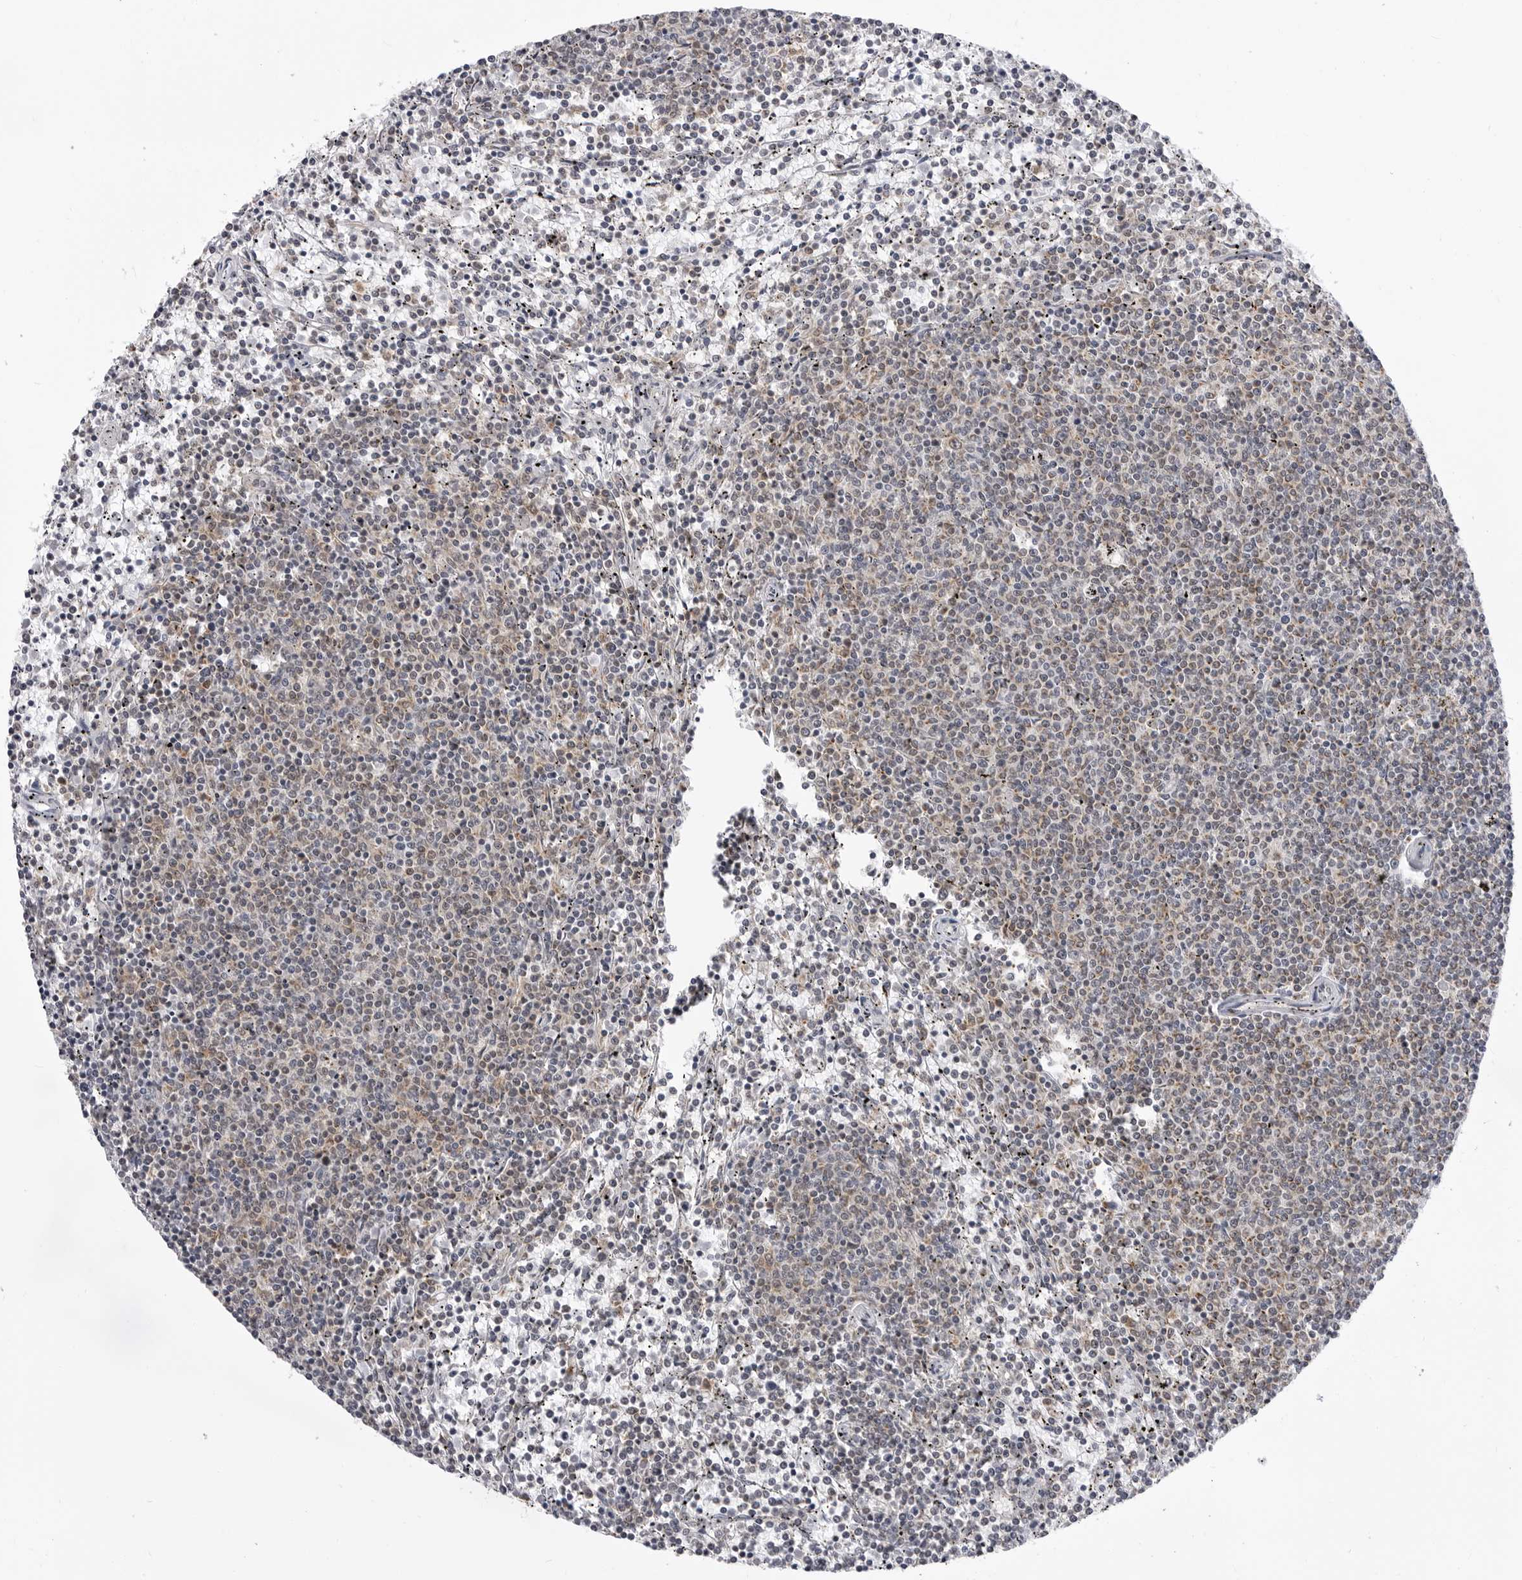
{"staining": {"intensity": "weak", "quantity": "<25%", "location": "cytoplasmic/membranous"}, "tissue": "lymphoma", "cell_type": "Tumor cells", "image_type": "cancer", "snomed": [{"axis": "morphology", "description": "Malignant lymphoma, non-Hodgkin's type, Low grade"}, {"axis": "topography", "description": "Spleen"}], "caption": "An immunohistochemistry (IHC) photomicrograph of low-grade malignant lymphoma, non-Hodgkin's type is shown. There is no staining in tumor cells of low-grade malignant lymphoma, non-Hodgkin's type.", "gene": "FH", "patient": {"sex": "female", "age": 50}}